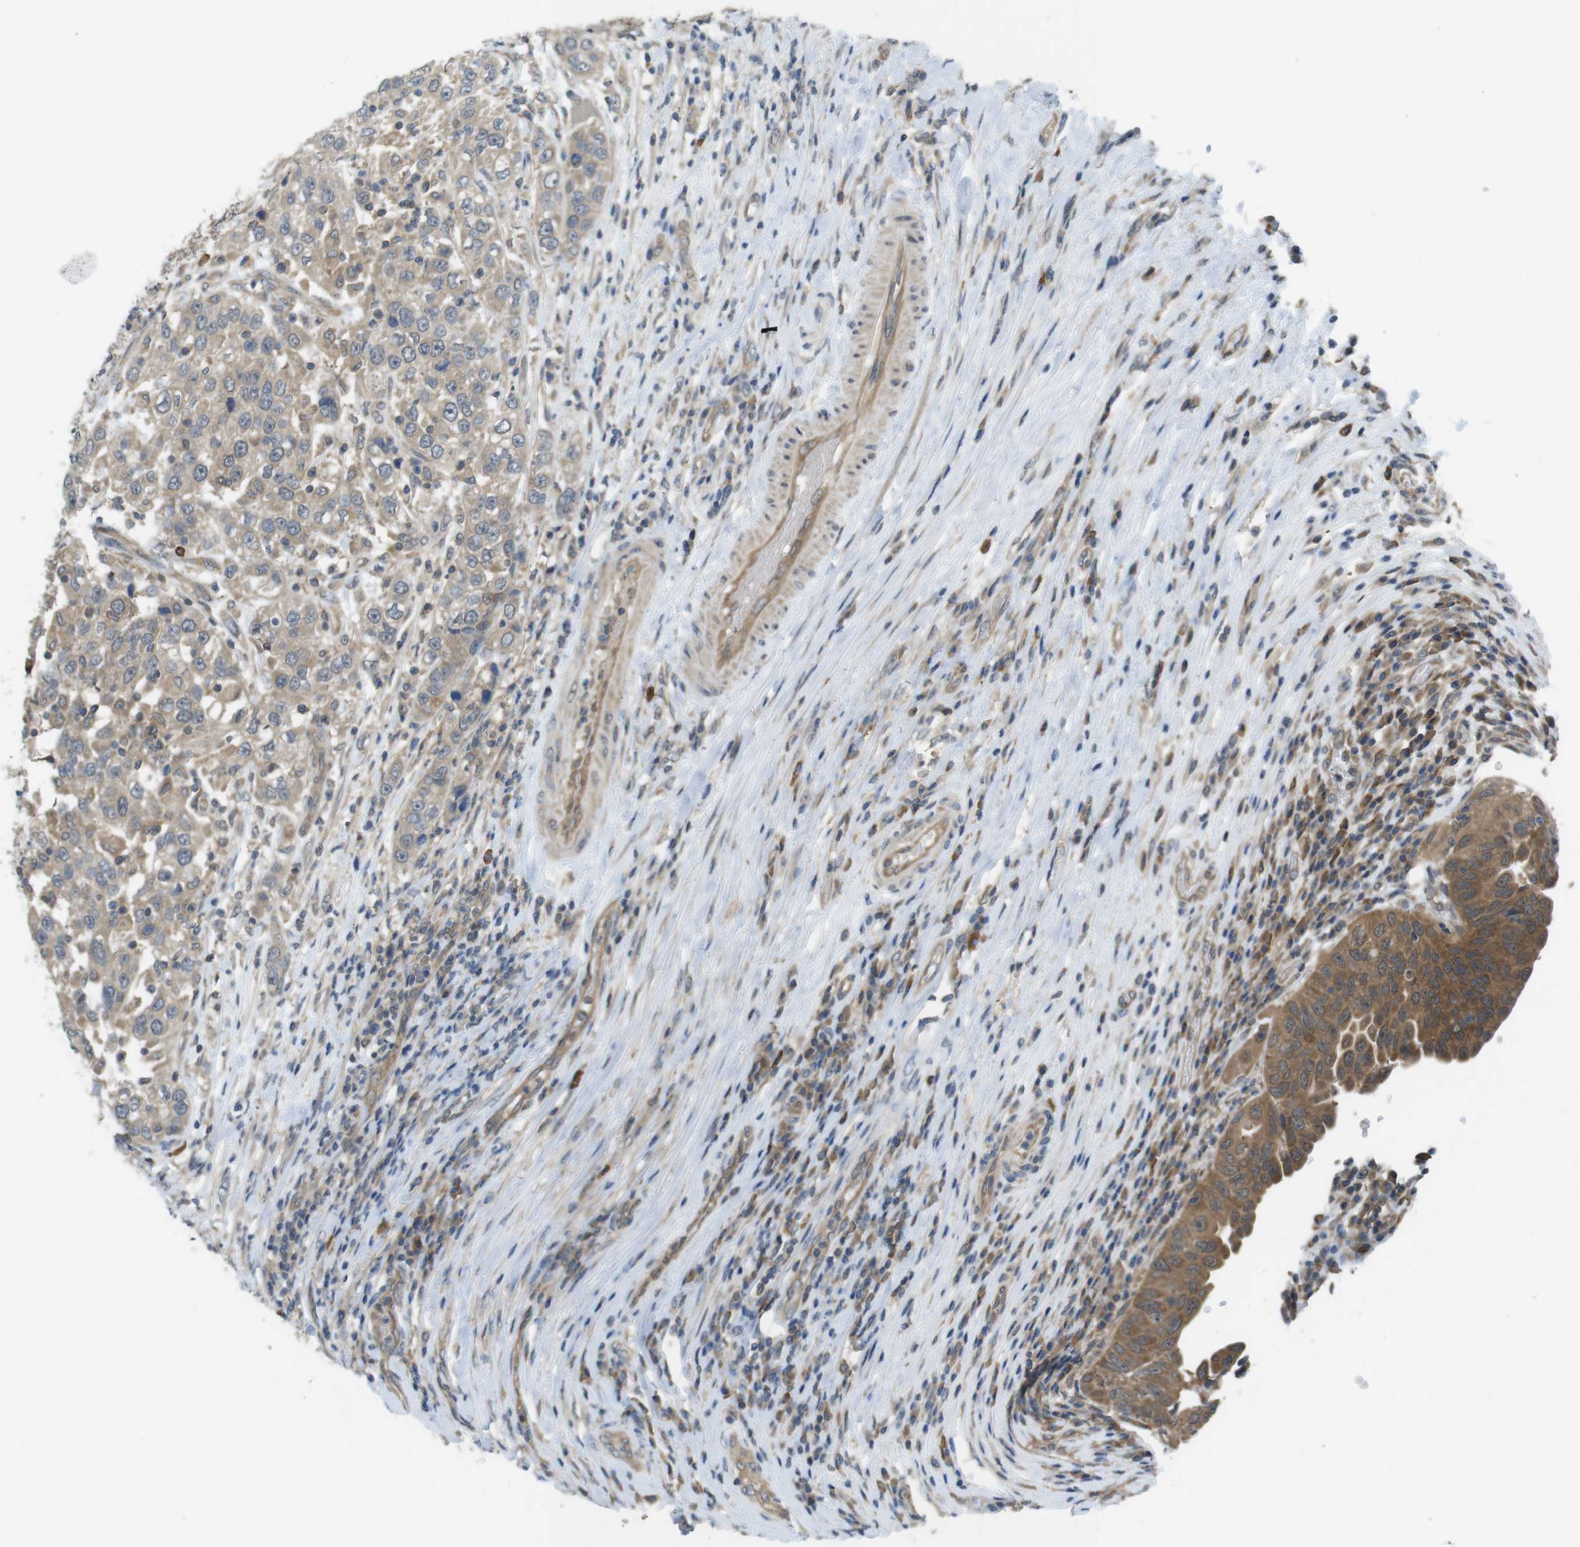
{"staining": {"intensity": "weak", "quantity": ">75%", "location": "cytoplasmic/membranous"}, "tissue": "urothelial cancer", "cell_type": "Tumor cells", "image_type": "cancer", "snomed": [{"axis": "morphology", "description": "Urothelial carcinoma, High grade"}, {"axis": "topography", "description": "Urinary bladder"}], "caption": "Protein analysis of urothelial carcinoma (high-grade) tissue shows weak cytoplasmic/membranous positivity in about >75% of tumor cells.", "gene": "SUGT1", "patient": {"sex": "female", "age": 80}}